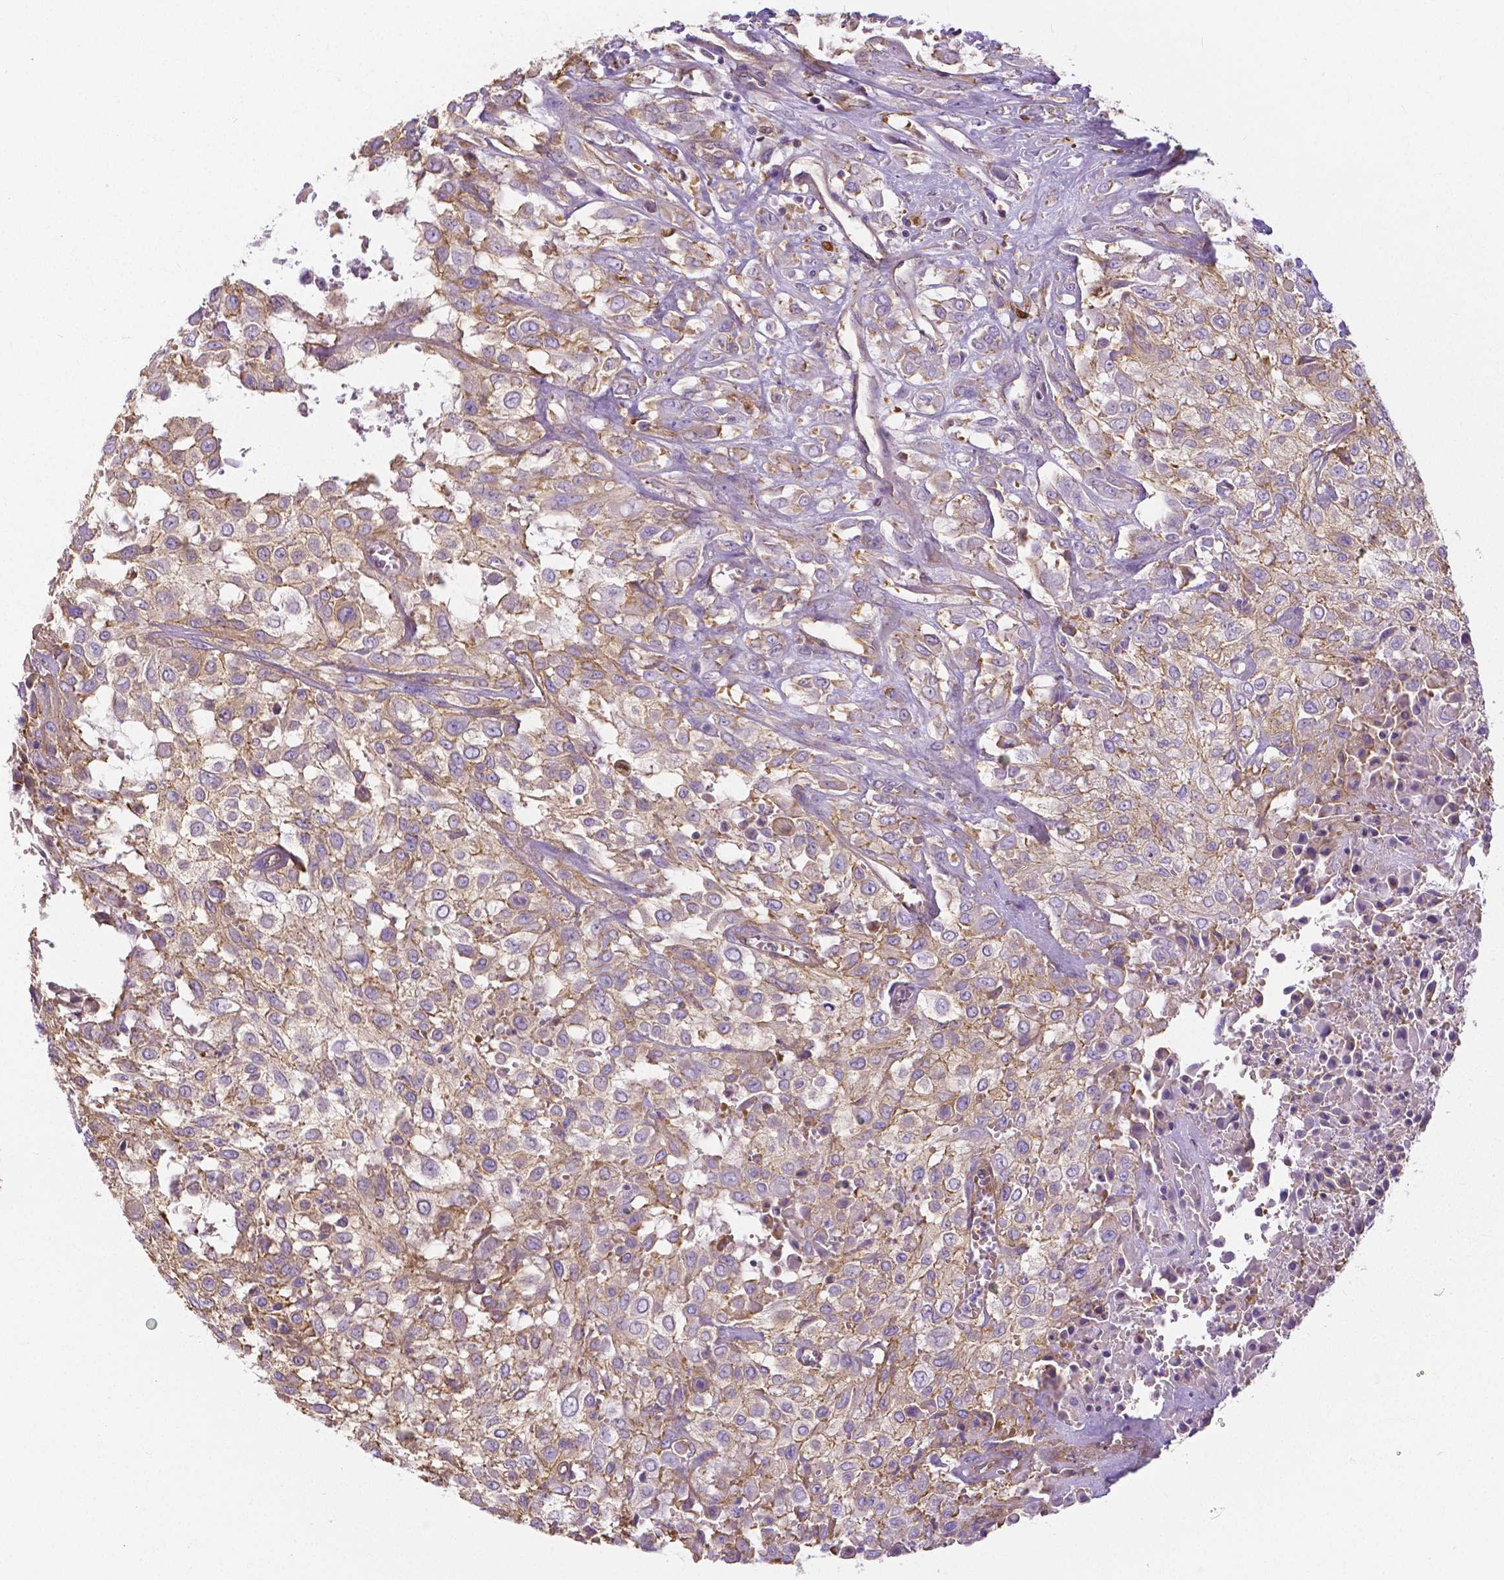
{"staining": {"intensity": "weak", "quantity": "25%-75%", "location": "cytoplasmic/membranous"}, "tissue": "urothelial cancer", "cell_type": "Tumor cells", "image_type": "cancer", "snomed": [{"axis": "morphology", "description": "Urothelial carcinoma, High grade"}, {"axis": "topography", "description": "Urinary bladder"}], "caption": "This is an image of immunohistochemistry staining of urothelial carcinoma (high-grade), which shows weak expression in the cytoplasmic/membranous of tumor cells.", "gene": "CRMP1", "patient": {"sex": "male", "age": 57}}